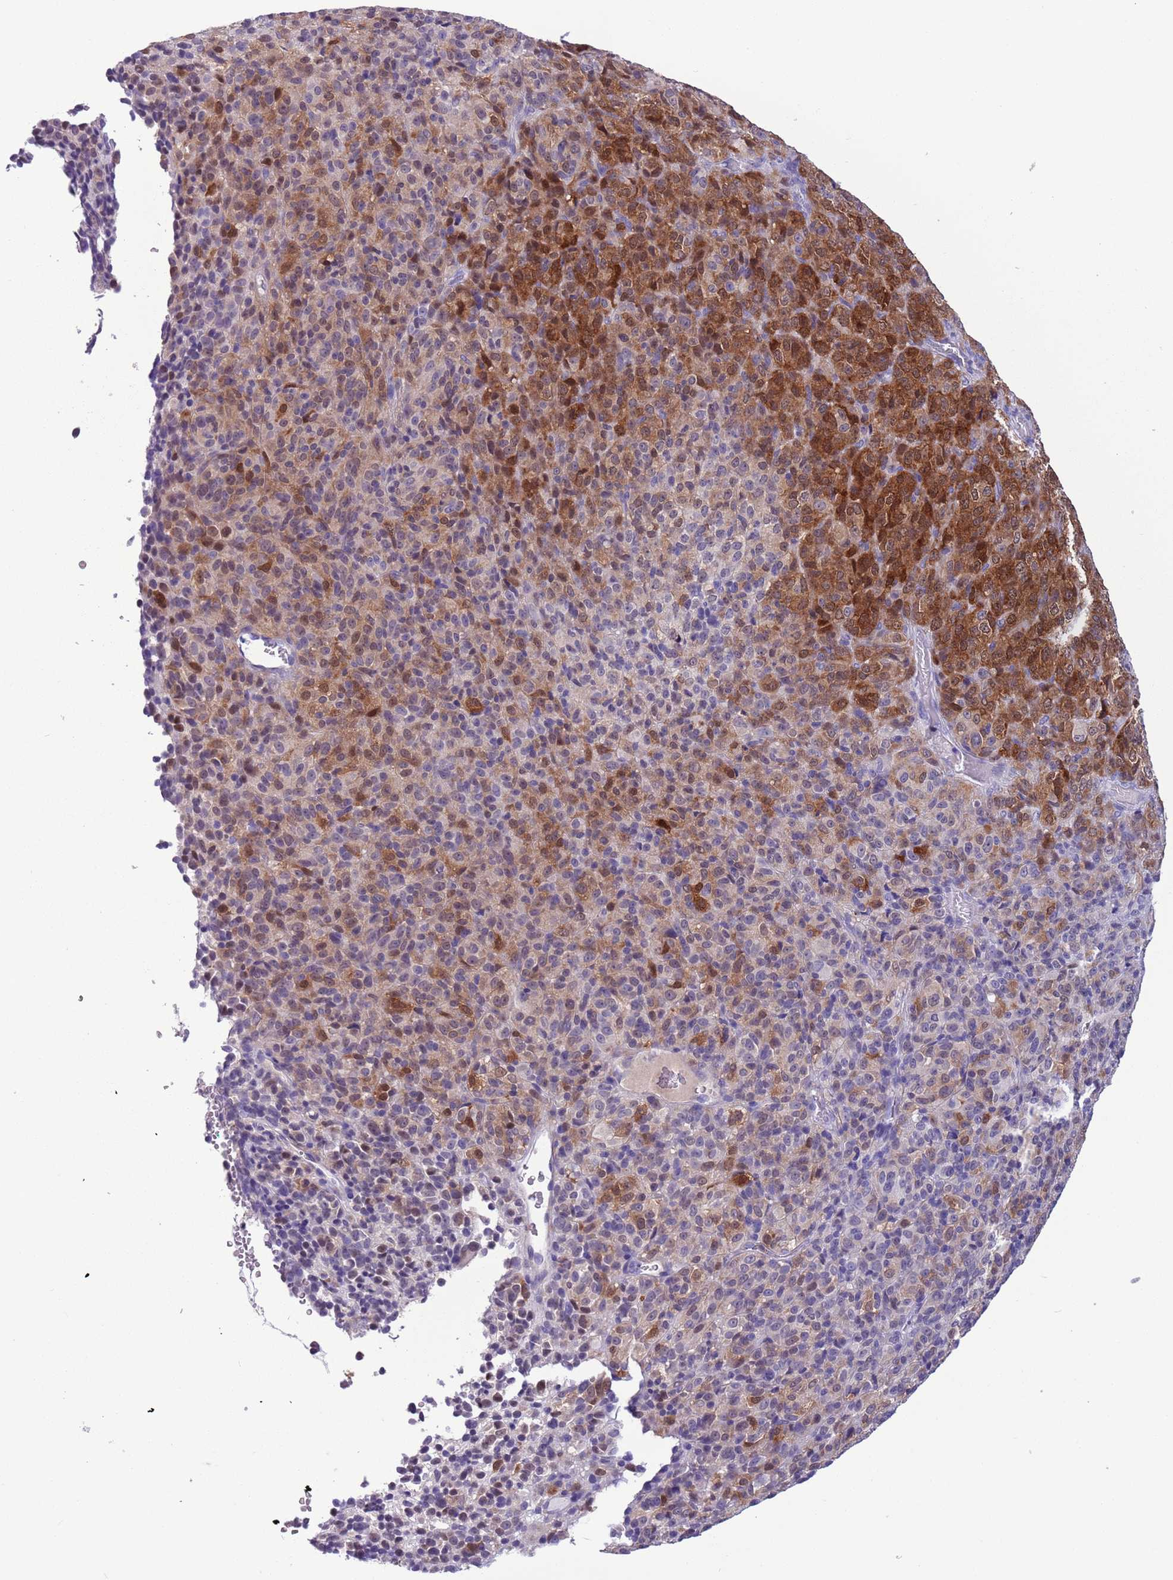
{"staining": {"intensity": "strong", "quantity": "25%-75%", "location": "cytoplasmic/membranous,nuclear"}, "tissue": "melanoma", "cell_type": "Tumor cells", "image_type": "cancer", "snomed": [{"axis": "morphology", "description": "Malignant melanoma, Metastatic site"}, {"axis": "topography", "description": "Brain"}], "caption": "Human melanoma stained with a protein marker exhibits strong staining in tumor cells.", "gene": "PFKFB2", "patient": {"sex": "female", "age": 56}}